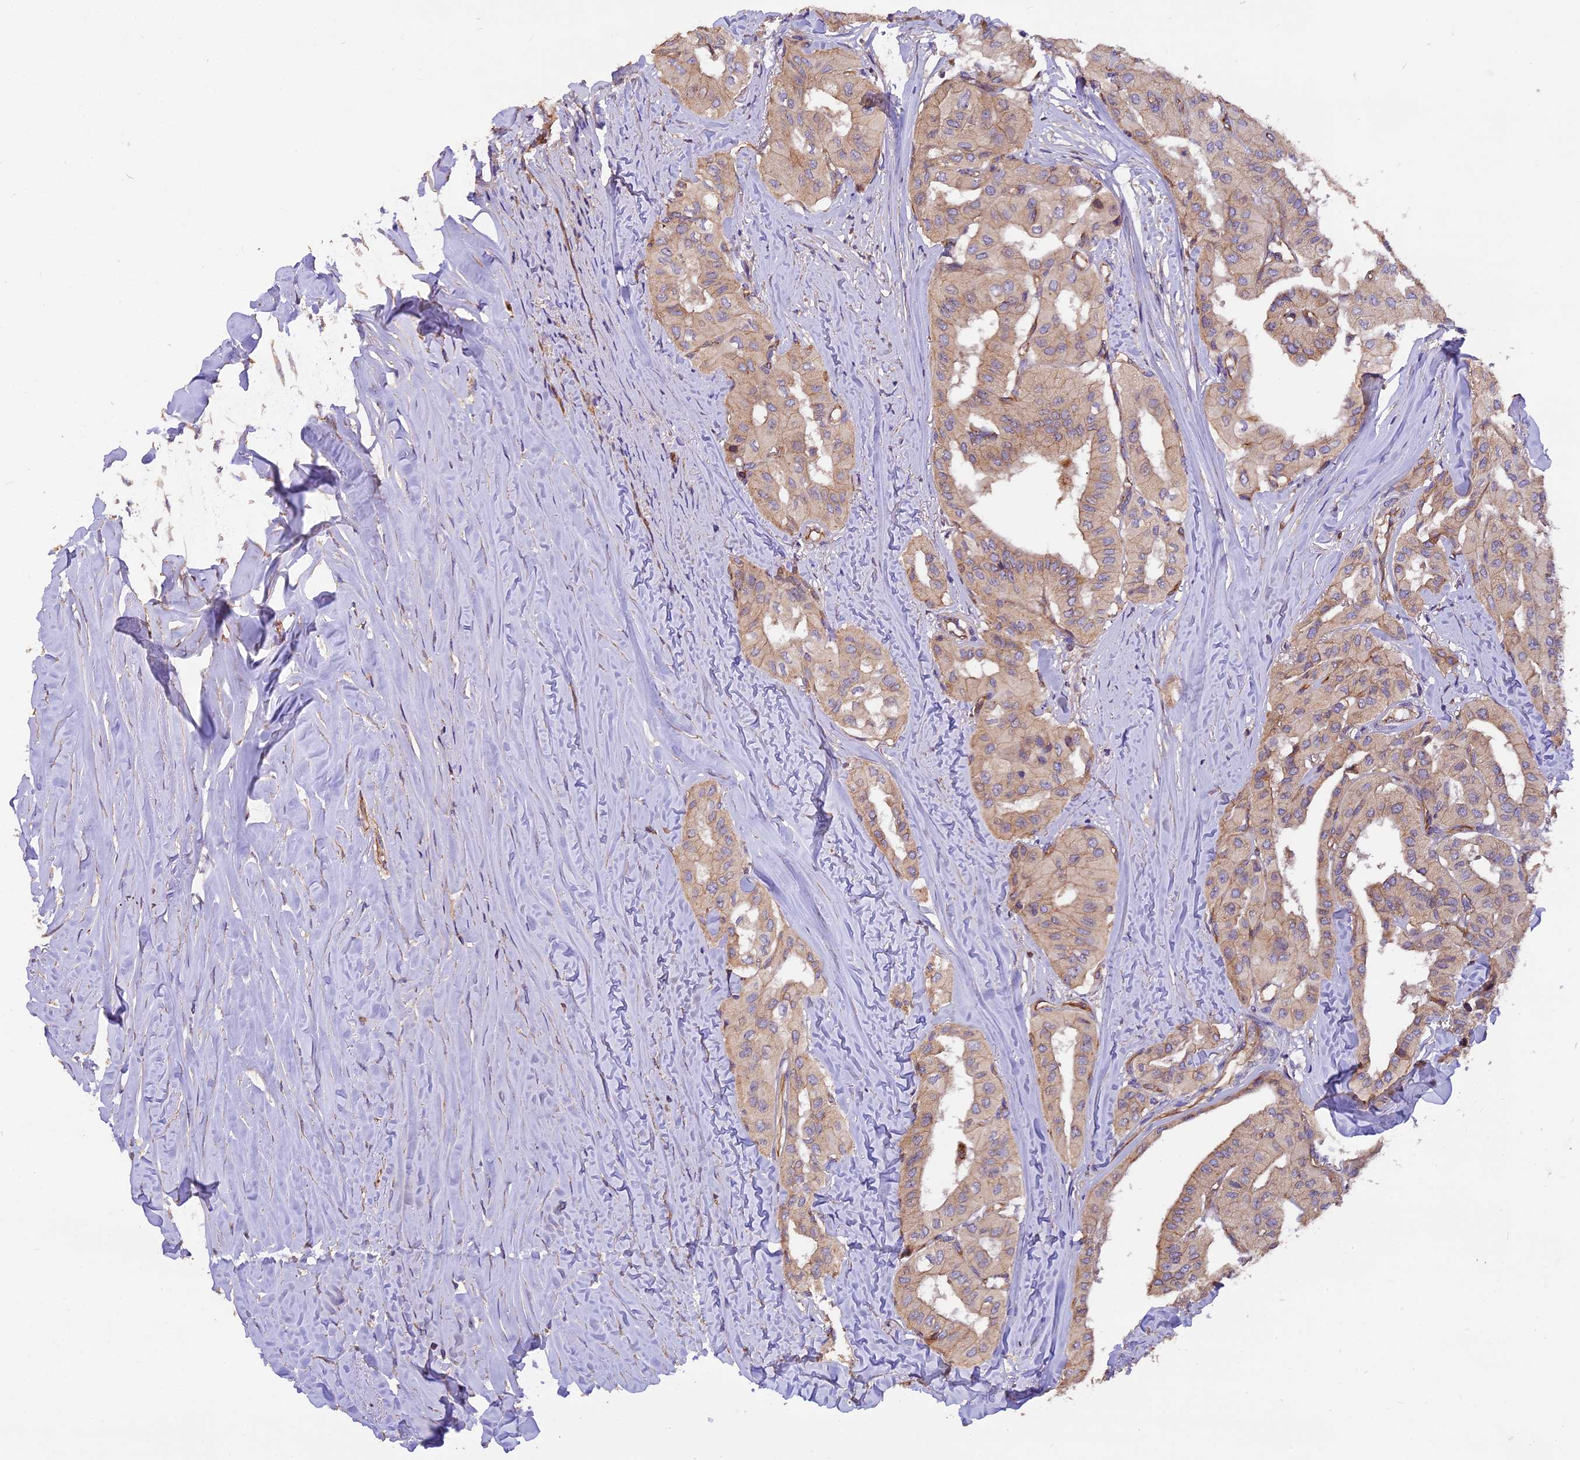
{"staining": {"intensity": "weak", "quantity": "25%-75%", "location": "cytoplasmic/membranous"}, "tissue": "thyroid cancer", "cell_type": "Tumor cells", "image_type": "cancer", "snomed": [{"axis": "morphology", "description": "Papillary adenocarcinoma, NOS"}, {"axis": "topography", "description": "Thyroid gland"}], "caption": "Protein analysis of papillary adenocarcinoma (thyroid) tissue demonstrates weak cytoplasmic/membranous positivity in about 25%-75% of tumor cells. (DAB (3,3'-diaminobenzidine) IHC, brown staining for protein, blue staining for nuclei).", "gene": "ERMARD", "patient": {"sex": "female", "age": 59}}